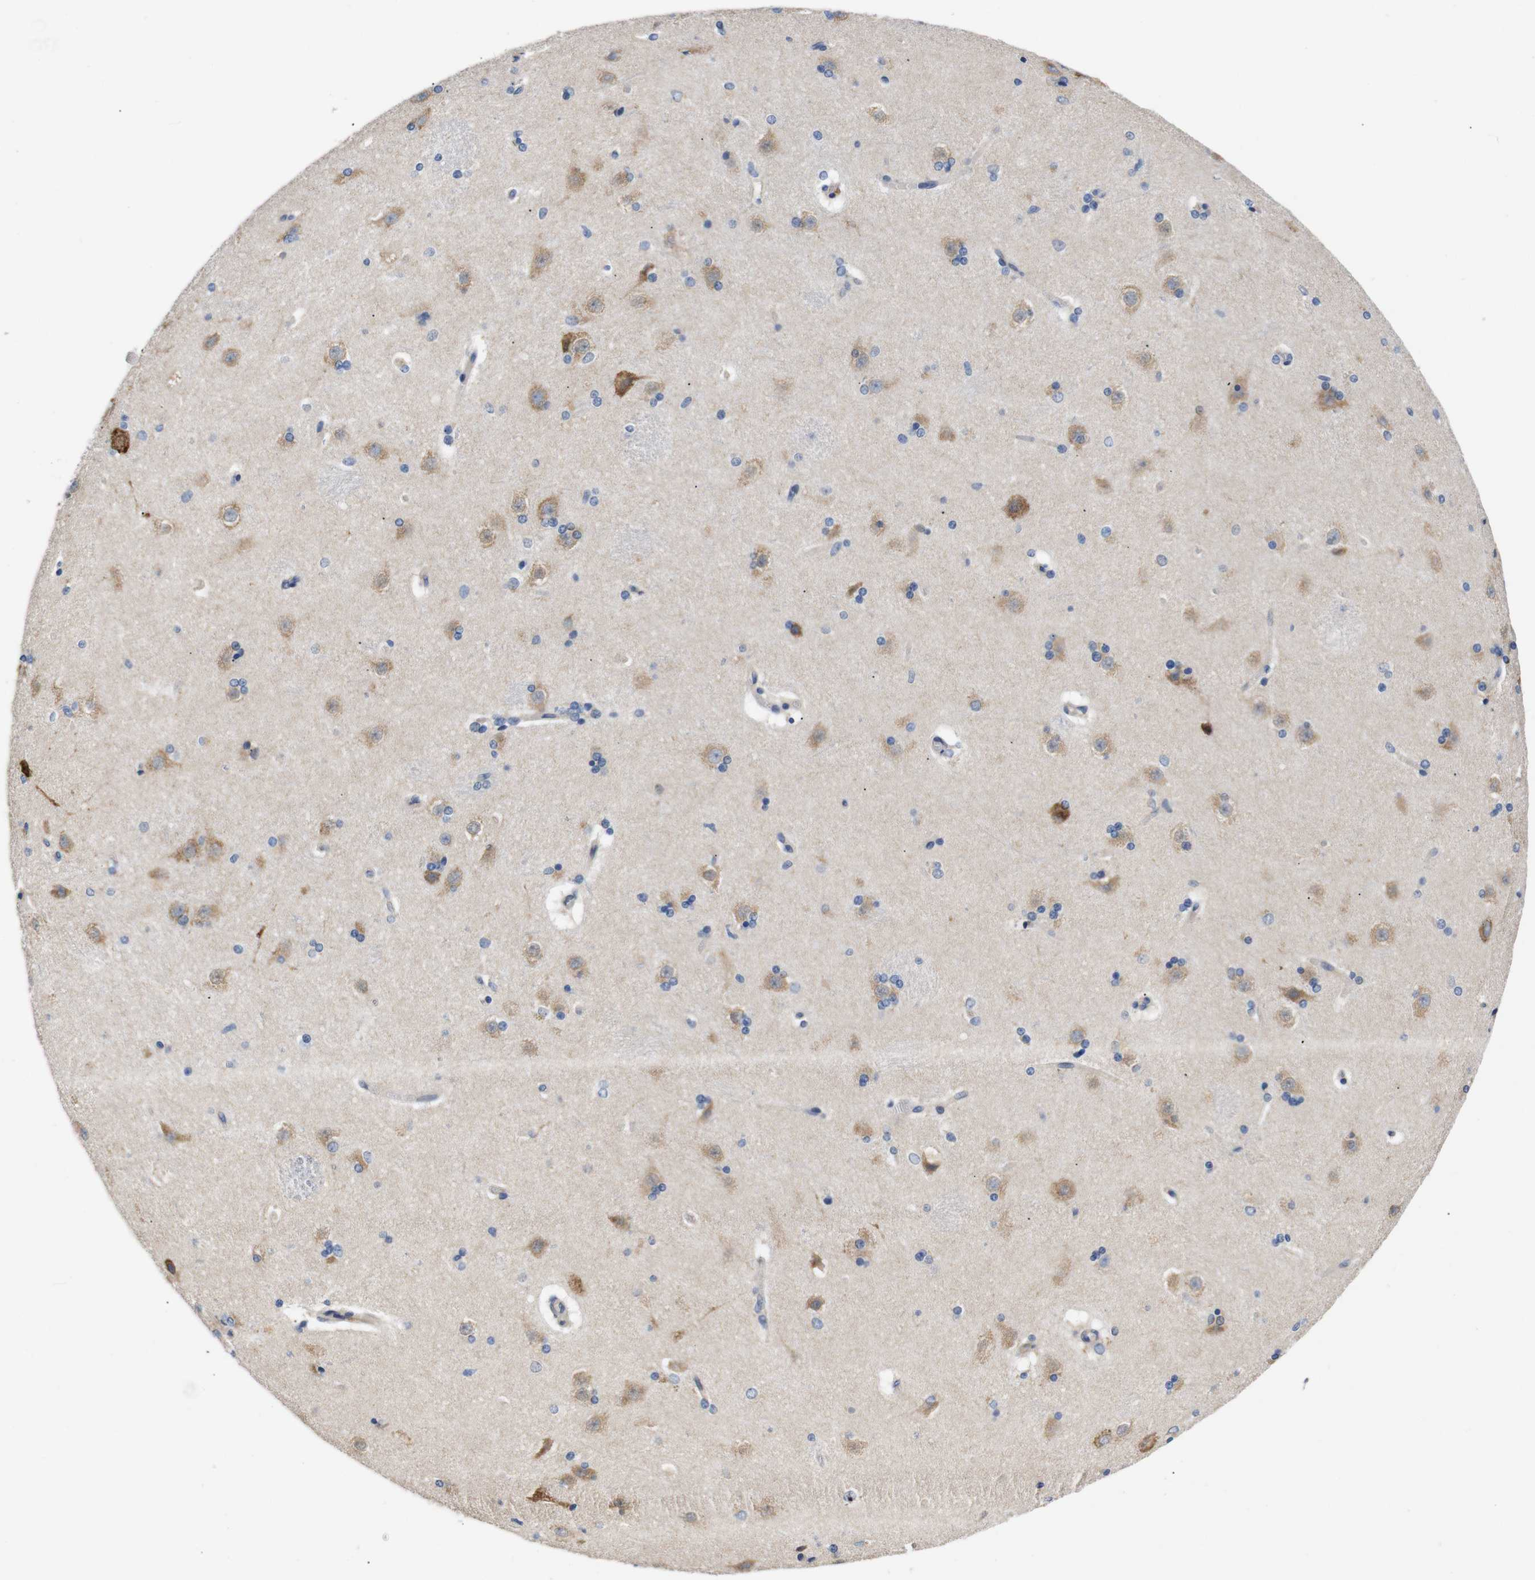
{"staining": {"intensity": "moderate", "quantity": "<25%", "location": "cytoplasmic/membranous"}, "tissue": "caudate", "cell_type": "Glial cells", "image_type": "normal", "snomed": [{"axis": "morphology", "description": "Normal tissue, NOS"}, {"axis": "topography", "description": "Lateral ventricle wall"}], "caption": "Protein analysis of normal caudate shows moderate cytoplasmic/membranous positivity in approximately <25% of glial cells.", "gene": "UBE2G2", "patient": {"sex": "female", "age": 19}}